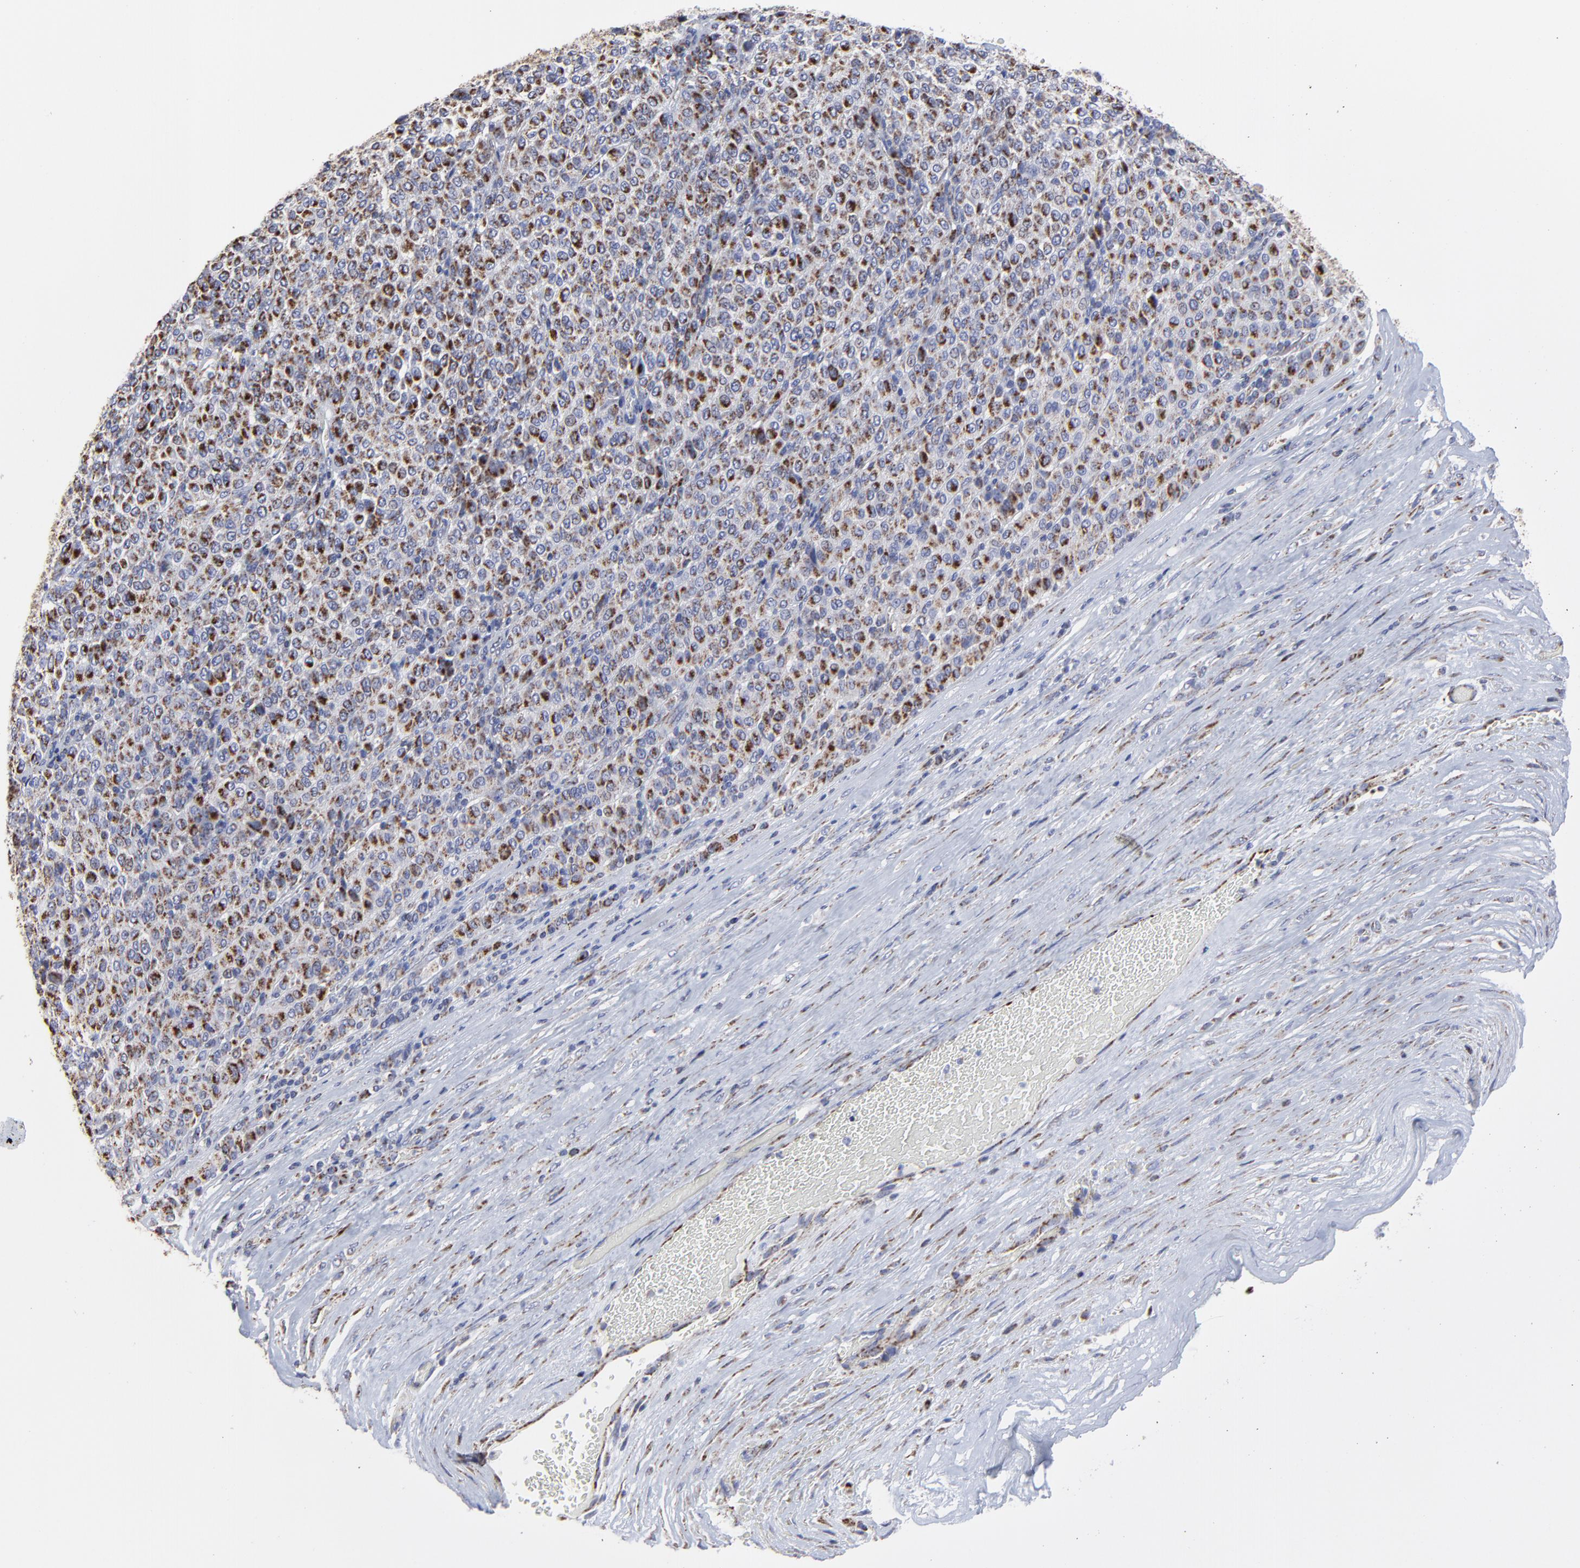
{"staining": {"intensity": "strong", "quantity": ">75%", "location": "cytoplasmic/membranous"}, "tissue": "melanoma", "cell_type": "Tumor cells", "image_type": "cancer", "snomed": [{"axis": "morphology", "description": "Malignant melanoma, Metastatic site"}, {"axis": "topography", "description": "Pancreas"}], "caption": "Immunohistochemical staining of melanoma reveals high levels of strong cytoplasmic/membranous staining in about >75% of tumor cells.", "gene": "PINK1", "patient": {"sex": "female", "age": 30}}